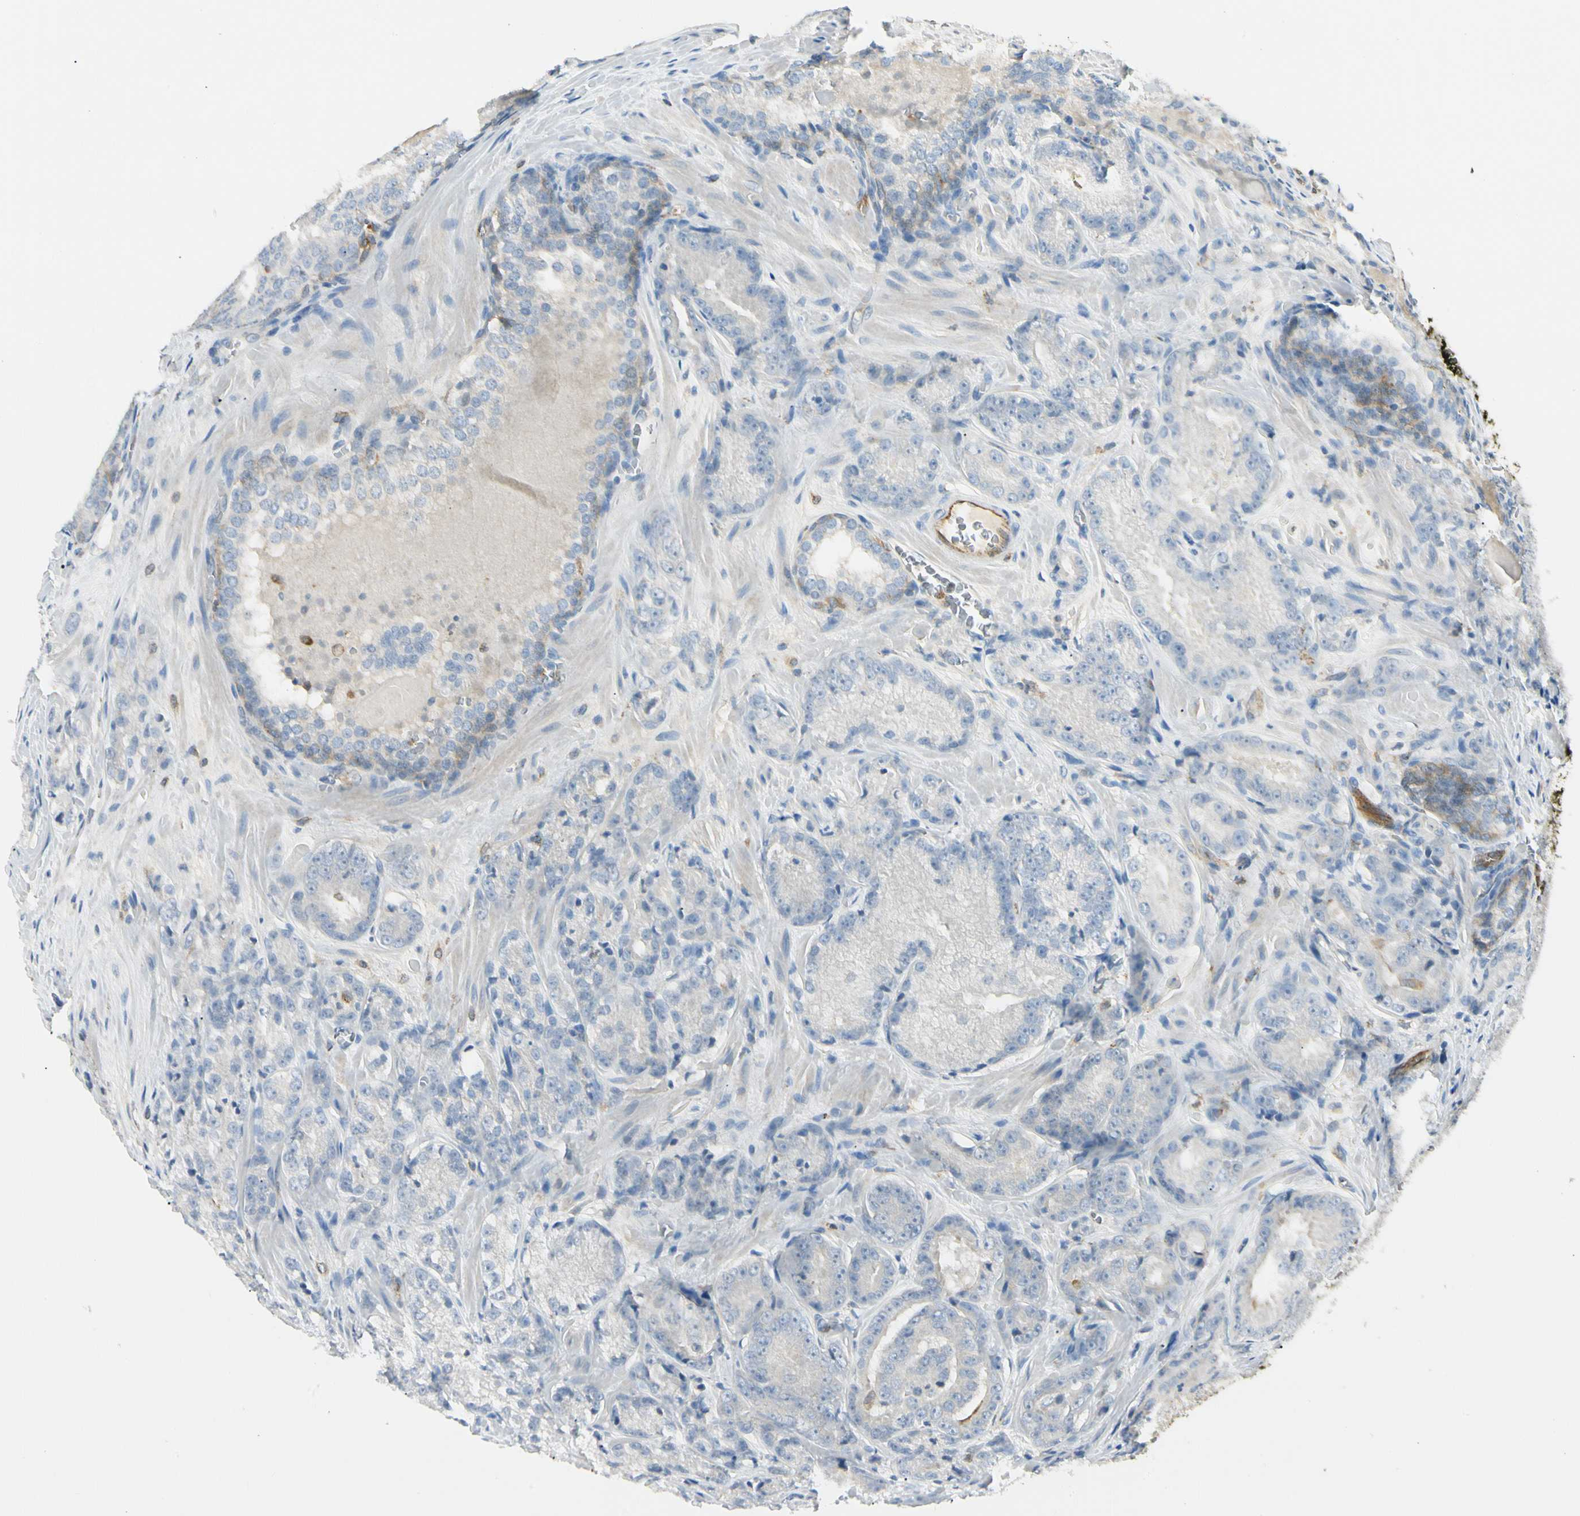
{"staining": {"intensity": "negative", "quantity": "none", "location": "none"}, "tissue": "prostate cancer", "cell_type": "Tumor cells", "image_type": "cancer", "snomed": [{"axis": "morphology", "description": "Adenocarcinoma, High grade"}, {"axis": "topography", "description": "Prostate"}], "caption": "Prostate high-grade adenocarcinoma was stained to show a protein in brown. There is no significant expression in tumor cells. Nuclei are stained in blue.", "gene": "LPCAT2", "patient": {"sex": "male", "age": 64}}